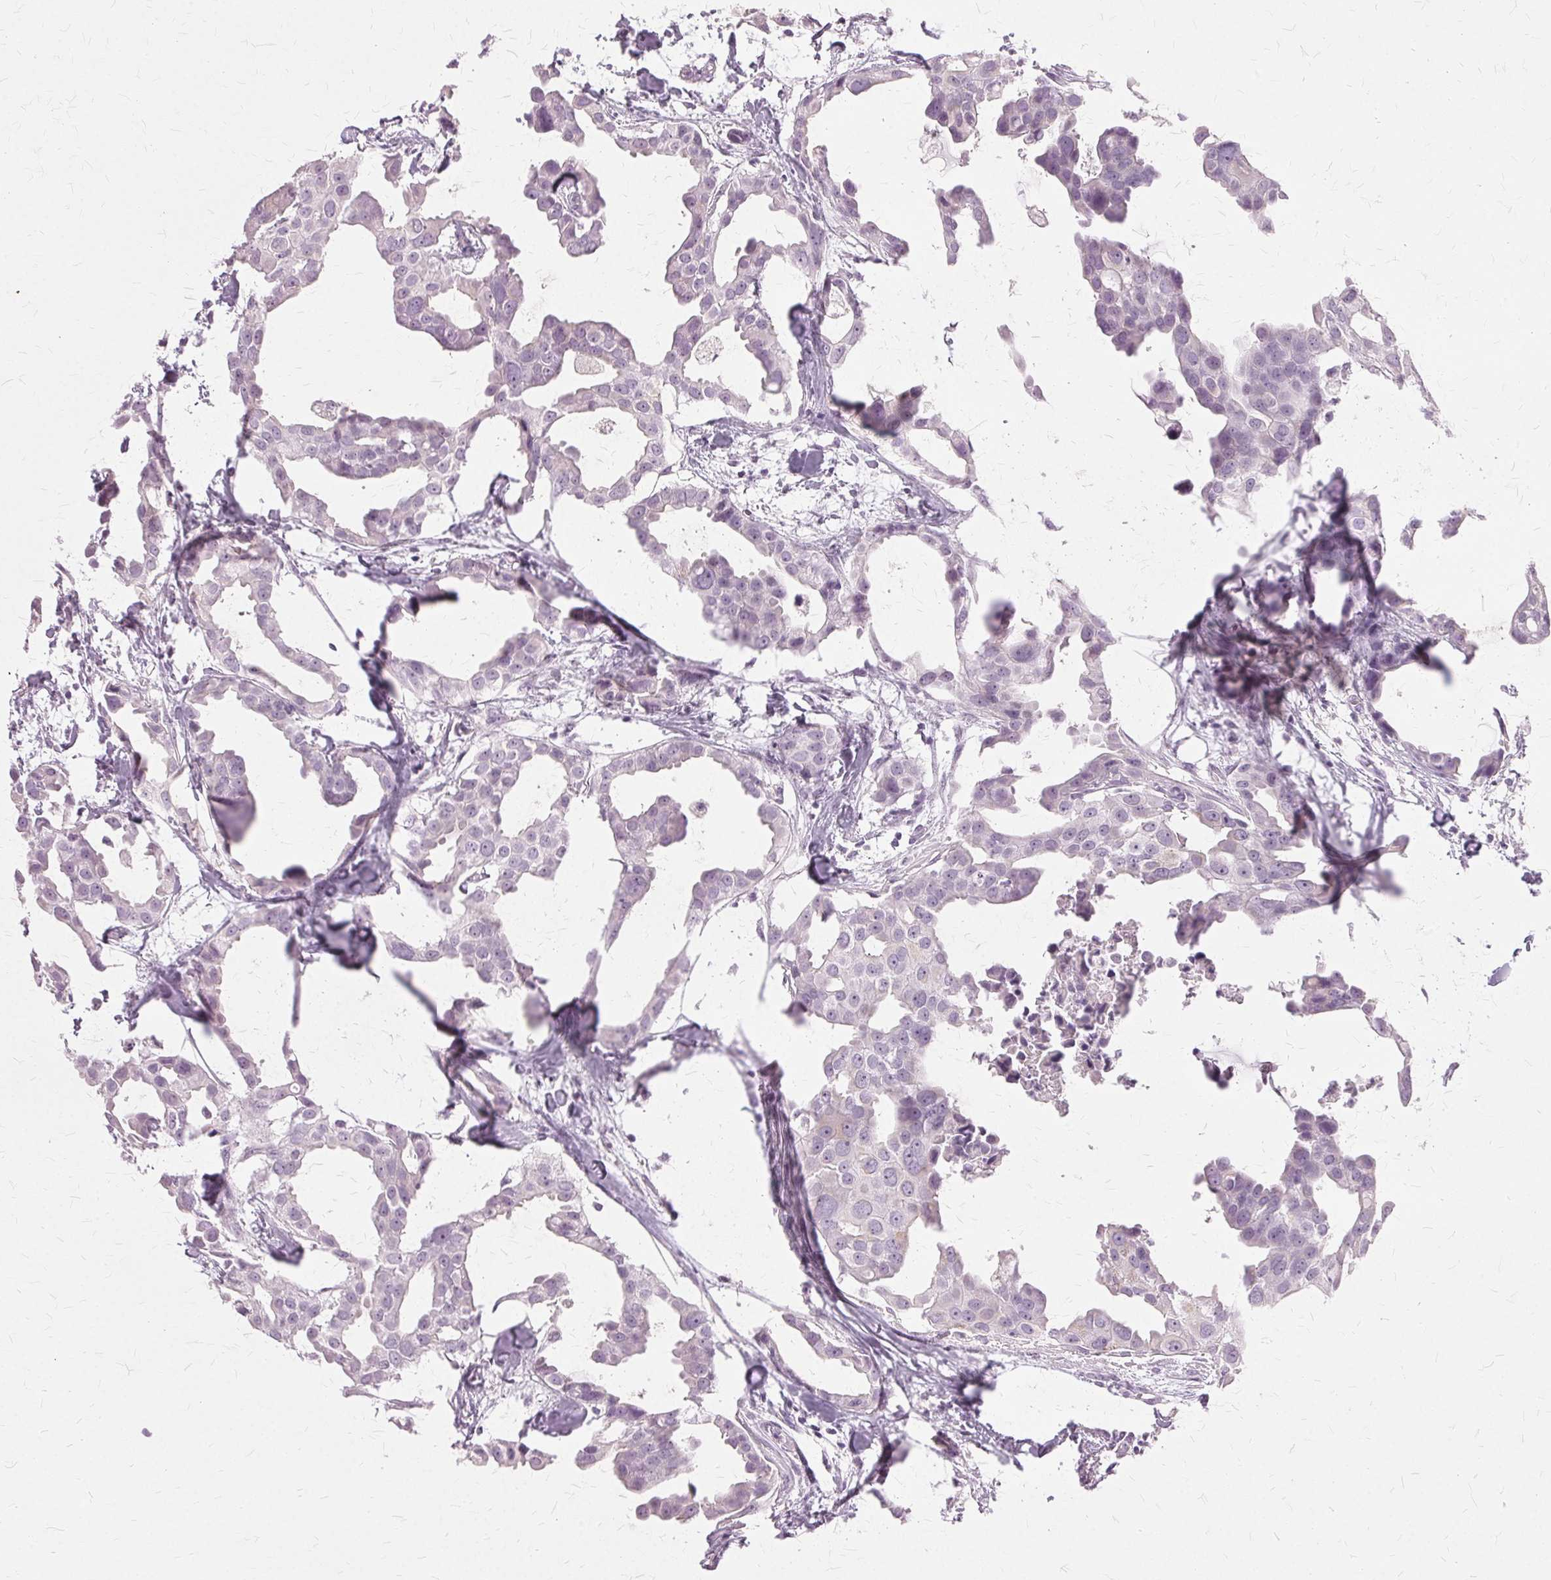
{"staining": {"intensity": "negative", "quantity": "none", "location": "none"}, "tissue": "breast cancer", "cell_type": "Tumor cells", "image_type": "cancer", "snomed": [{"axis": "morphology", "description": "Duct carcinoma"}, {"axis": "topography", "description": "Breast"}], "caption": "Human breast invasive ductal carcinoma stained for a protein using immunohistochemistry (IHC) exhibits no positivity in tumor cells.", "gene": "SLC45A3", "patient": {"sex": "female", "age": 38}}